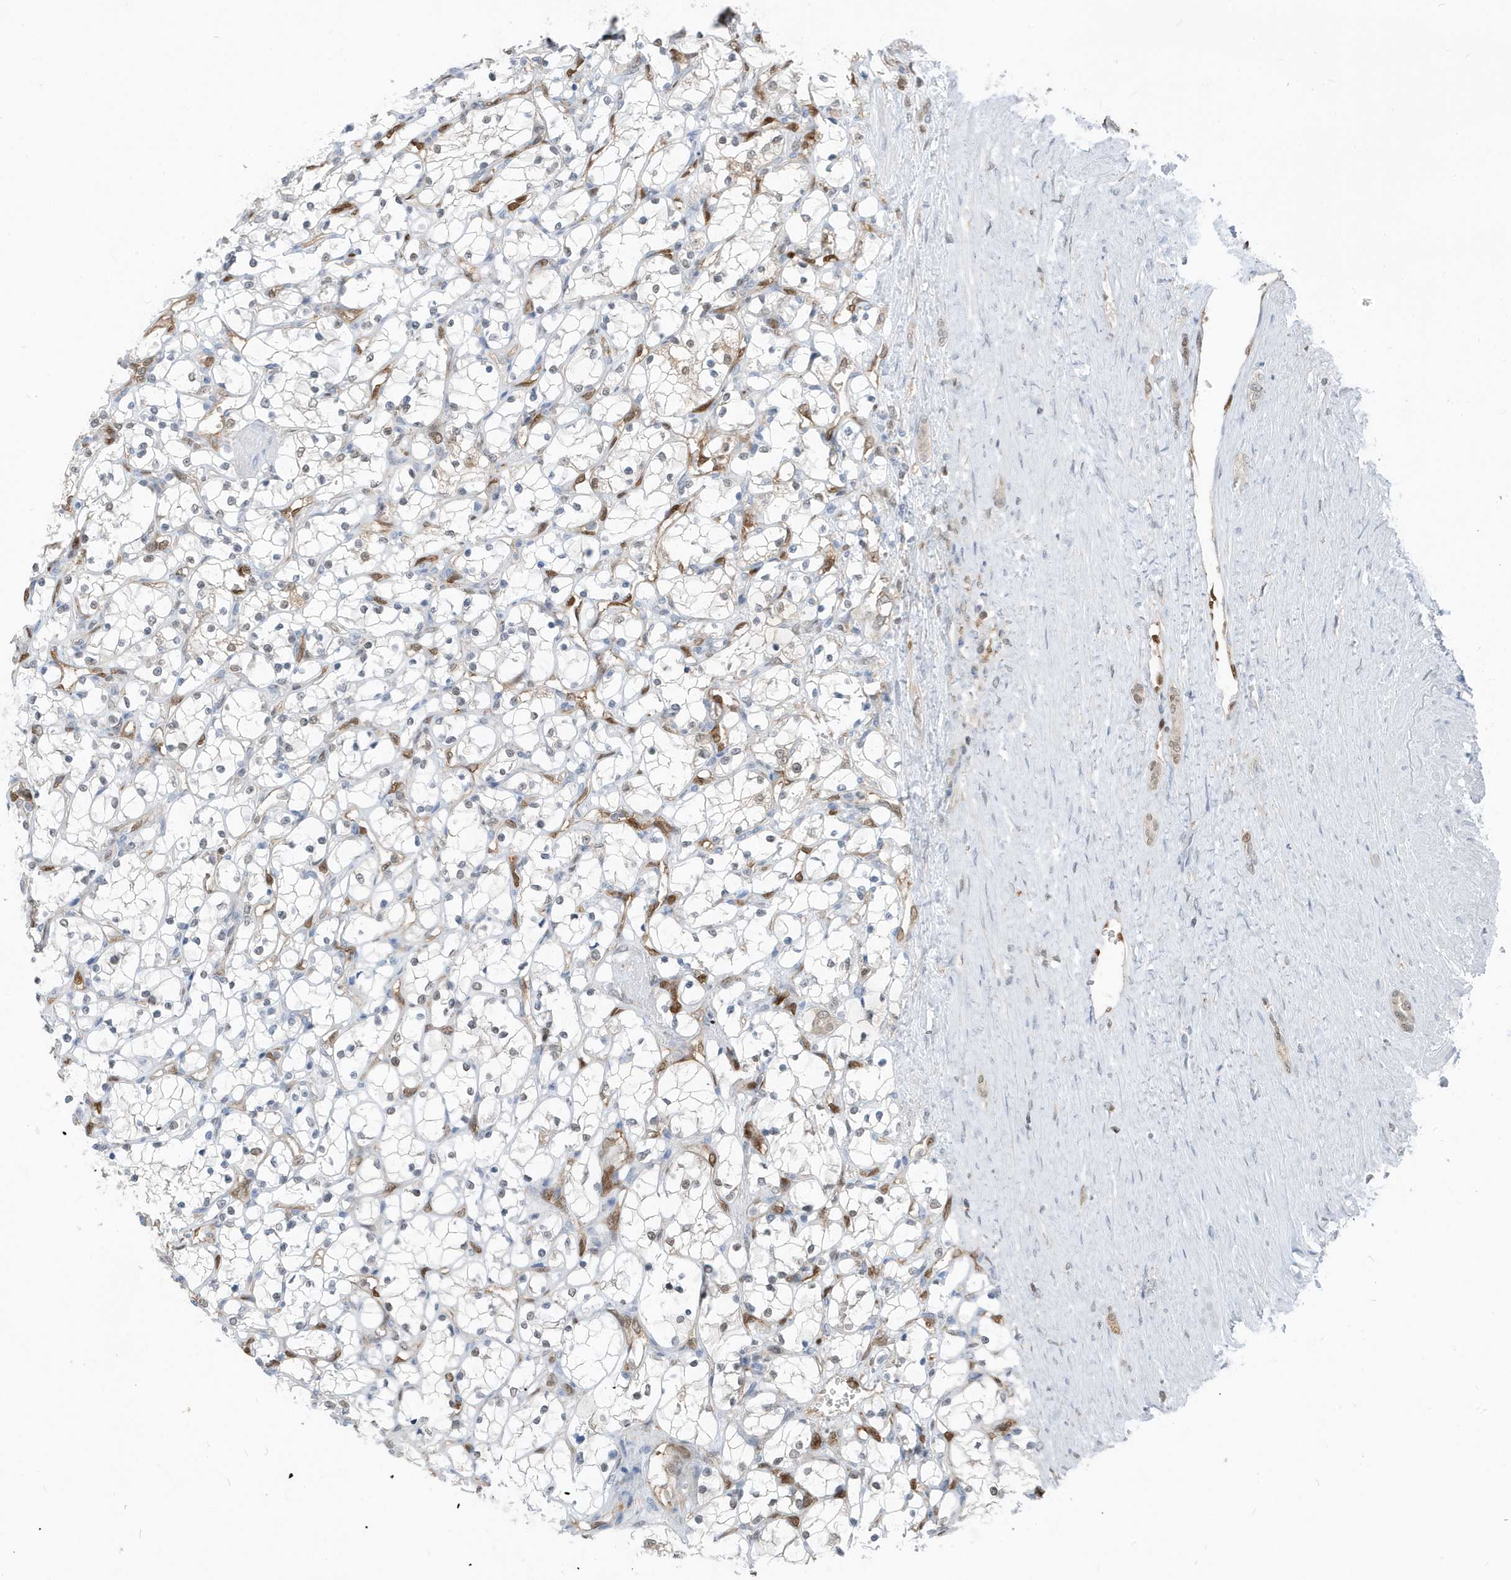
{"staining": {"intensity": "weak", "quantity": "<25%", "location": "nuclear"}, "tissue": "renal cancer", "cell_type": "Tumor cells", "image_type": "cancer", "snomed": [{"axis": "morphology", "description": "Adenocarcinoma, NOS"}, {"axis": "topography", "description": "Kidney"}], "caption": "High power microscopy photomicrograph of an immunohistochemistry (IHC) image of renal cancer, revealing no significant positivity in tumor cells.", "gene": "NCOA7", "patient": {"sex": "female", "age": 69}}